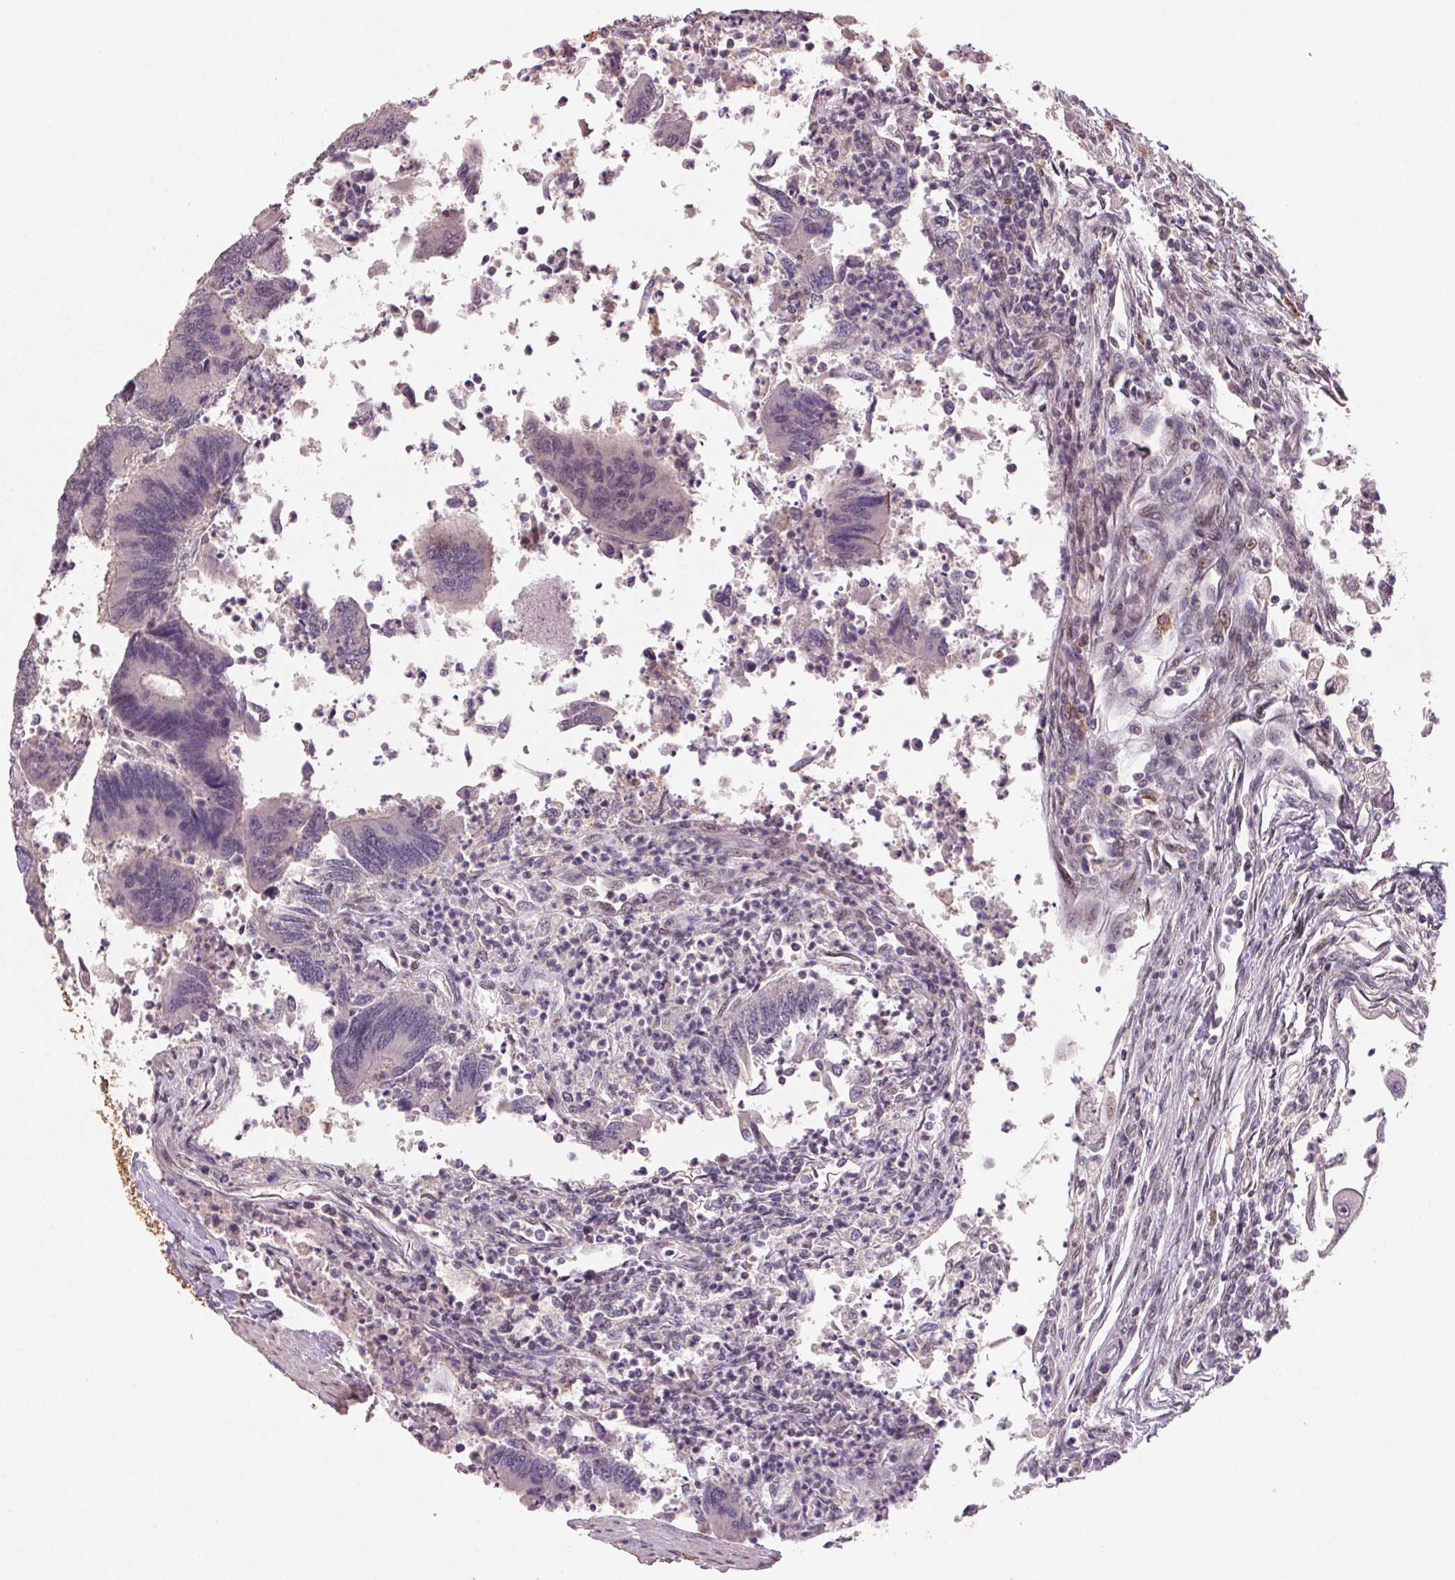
{"staining": {"intensity": "negative", "quantity": "none", "location": "none"}, "tissue": "colorectal cancer", "cell_type": "Tumor cells", "image_type": "cancer", "snomed": [{"axis": "morphology", "description": "Adenocarcinoma, NOS"}, {"axis": "topography", "description": "Colon"}], "caption": "The photomicrograph exhibits no staining of tumor cells in colorectal cancer.", "gene": "ZBTB4", "patient": {"sex": "female", "age": 67}}